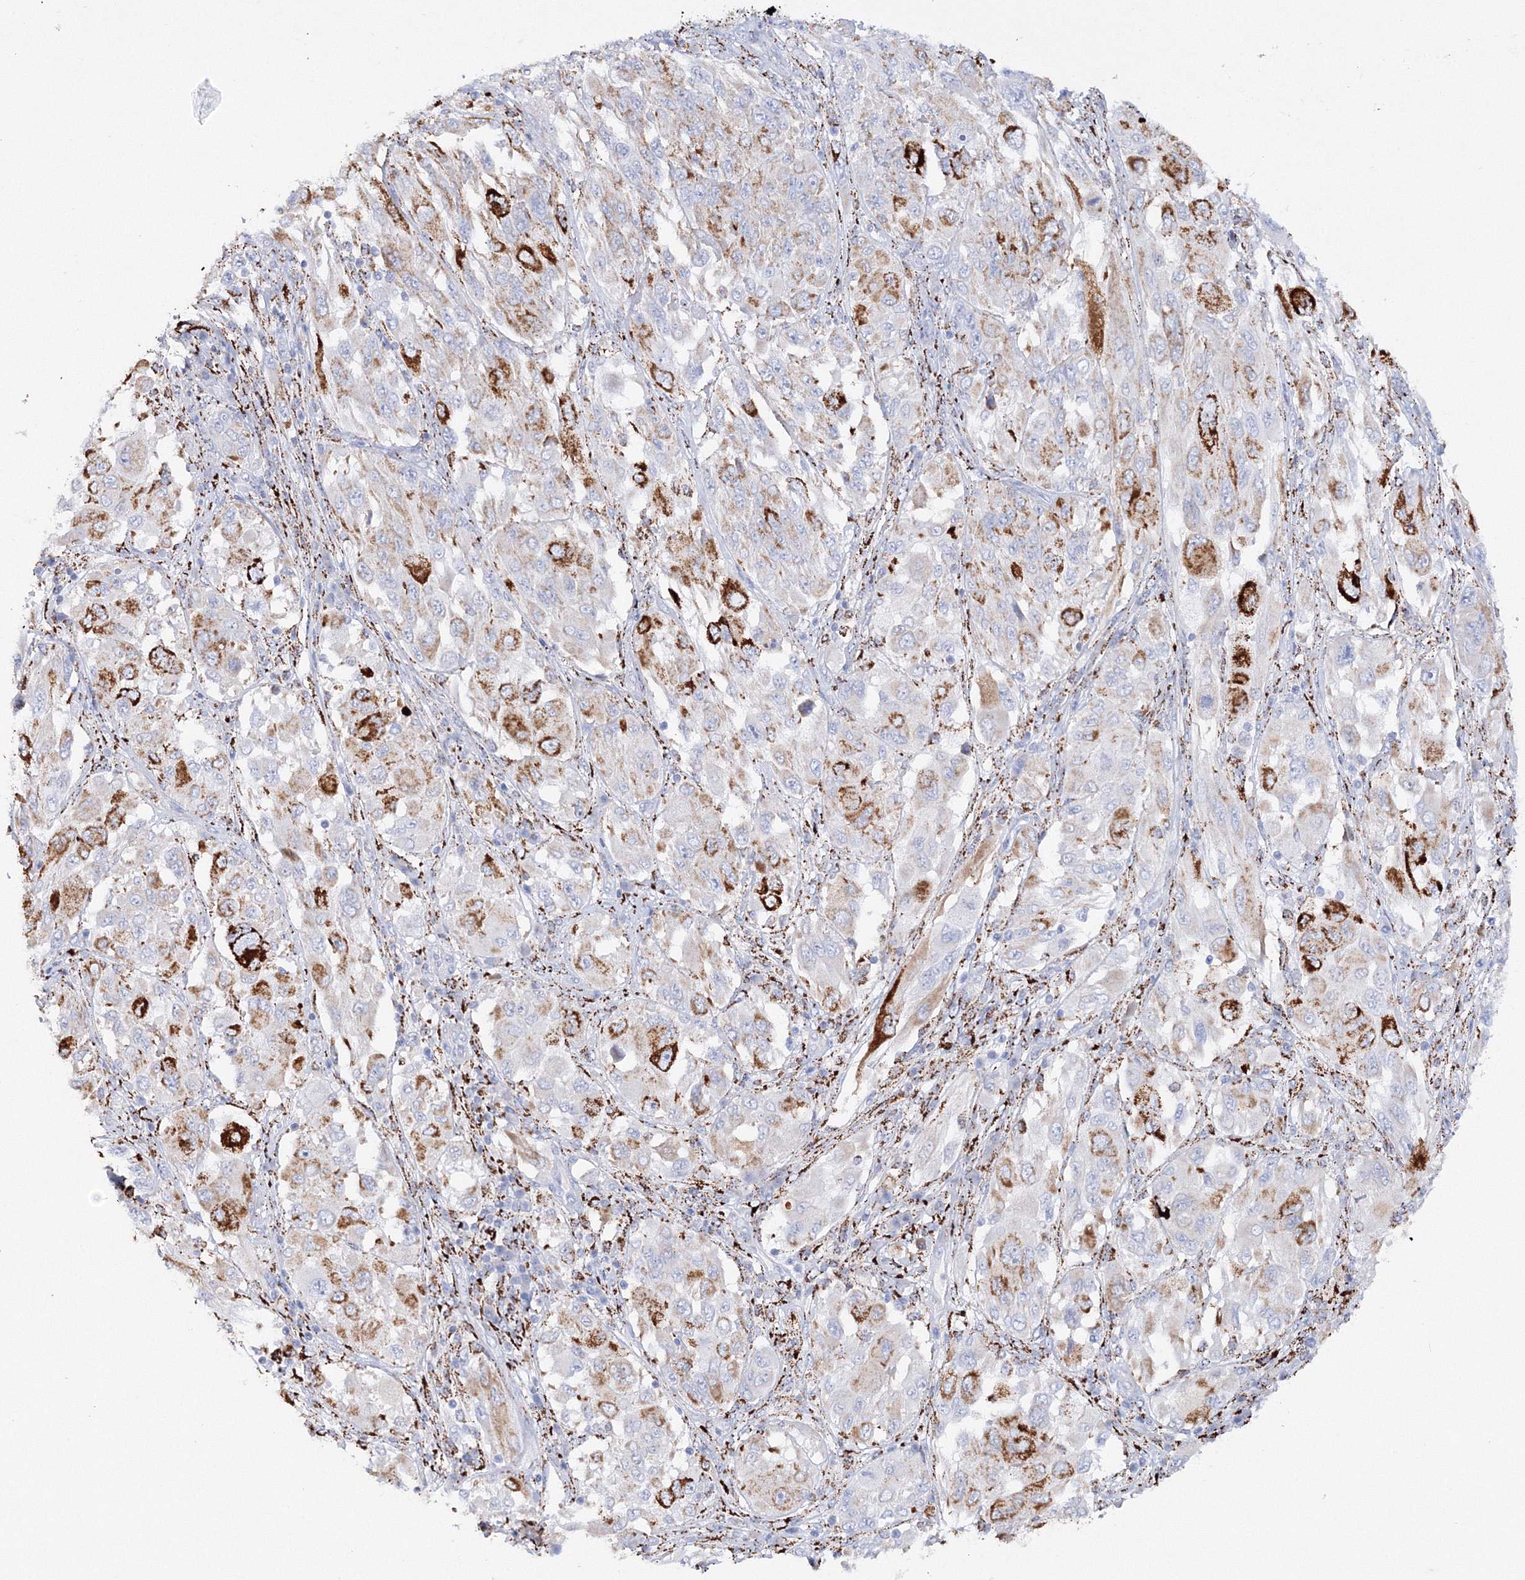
{"staining": {"intensity": "strong", "quantity": "25%-75%", "location": "cytoplasmic/membranous"}, "tissue": "melanoma", "cell_type": "Tumor cells", "image_type": "cancer", "snomed": [{"axis": "morphology", "description": "Malignant melanoma, NOS"}, {"axis": "topography", "description": "Skin"}], "caption": "The immunohistochemical stain highlights strong cytoplasmic/membranous expression in tumor cells of melanoma tissue. The staining is performed using DAB brown chromogen to label protein expression. The nuclei are counter-stained blue using hematoxylin.", "gene": "MERTK", "patient": {"sex": "female", "age": 91}}